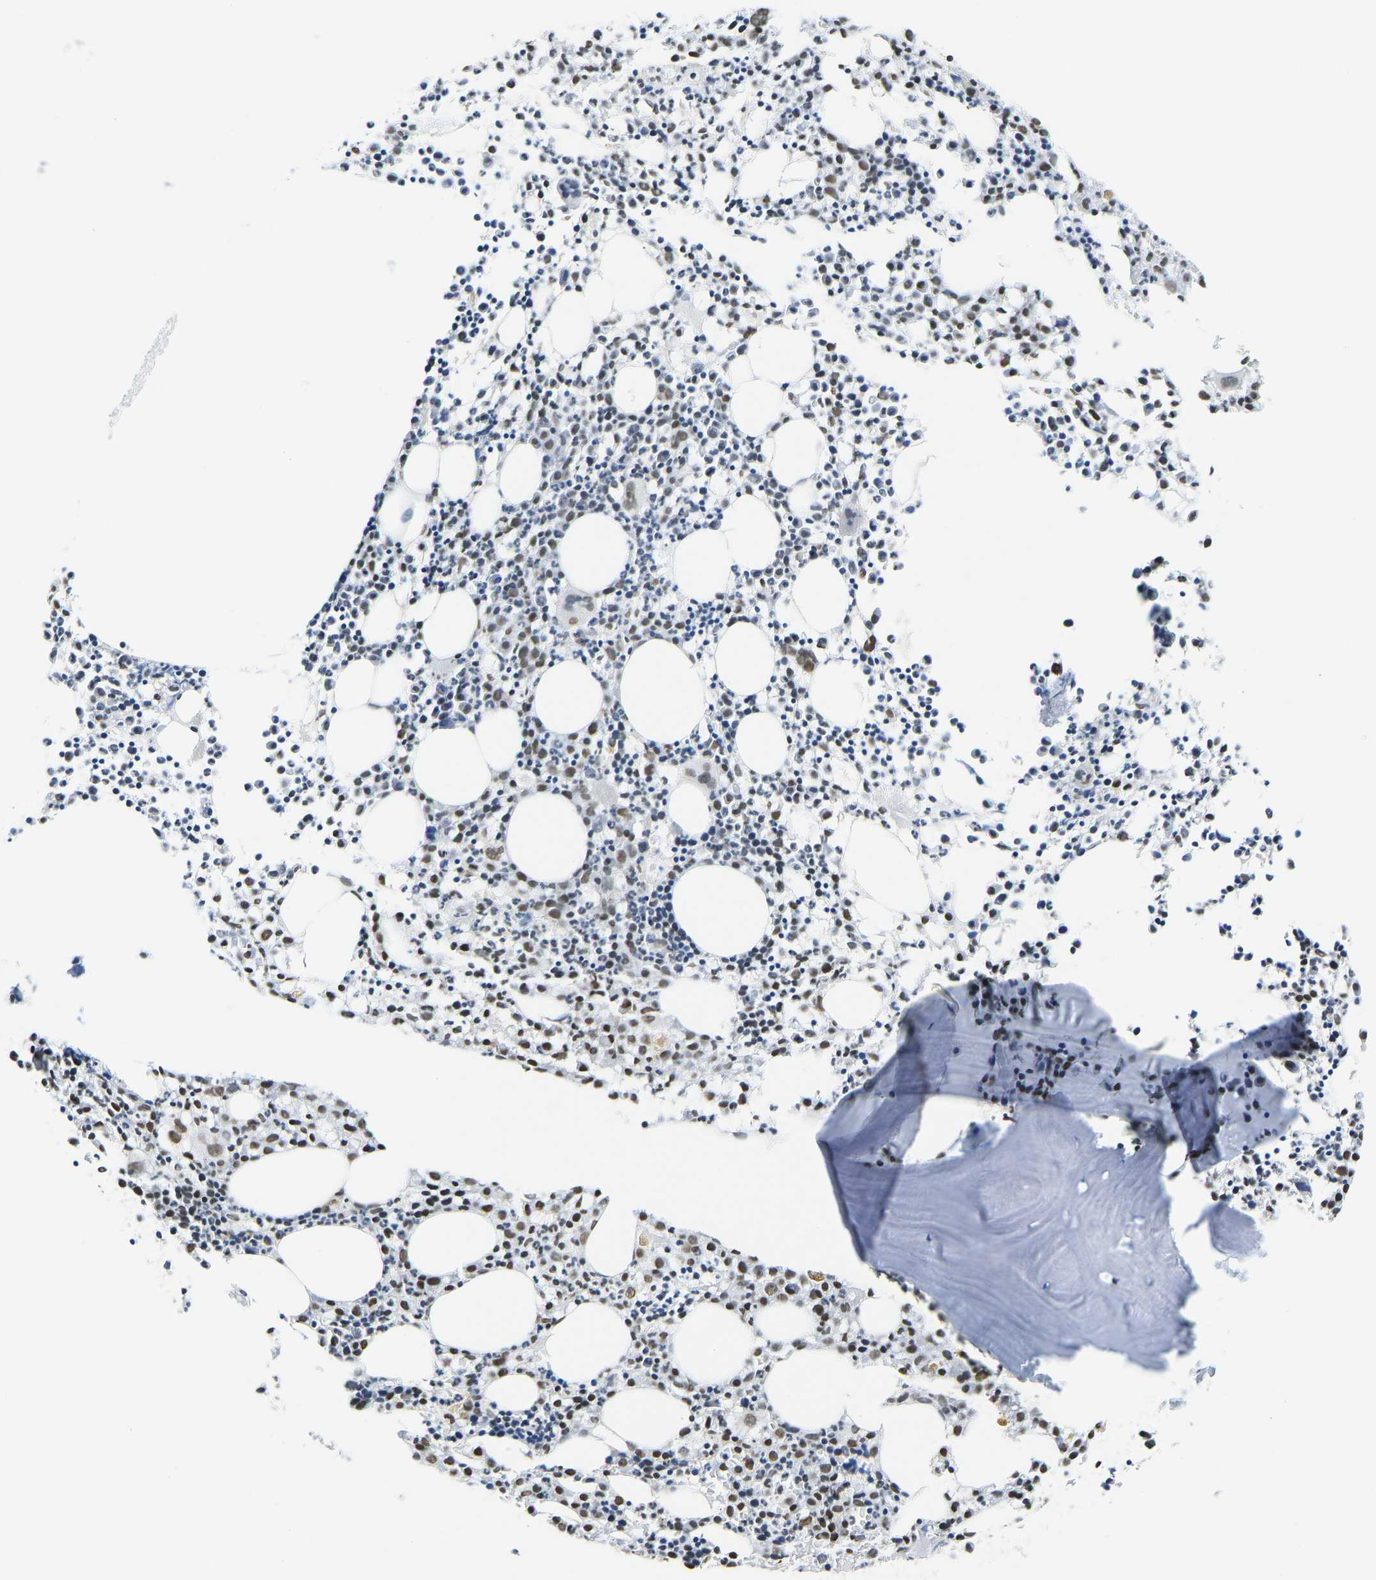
{"staining": {"intensity": "strong", "quantity": "25%-75%", "location": "nuclear"}, "tissue": "bone marrow", "cell_type": "Hematopoietic cells", "image_type": "normal", "snomed": [{"axis": "morphology", "description": "Normal tissue, NOS"}, {"axis": "morphology", "description": "Inflammation, NOS"}, {"axis": "topography", "description": "Bone marrow"}], "caption": "Brown immunohistochemical staining in normal bone marrow displays strong nuclear staining in about 25%-75% of hematopoietic cells.", "gene": "ZSCAN20", "patient": {"sex": "male", "age": 25}}